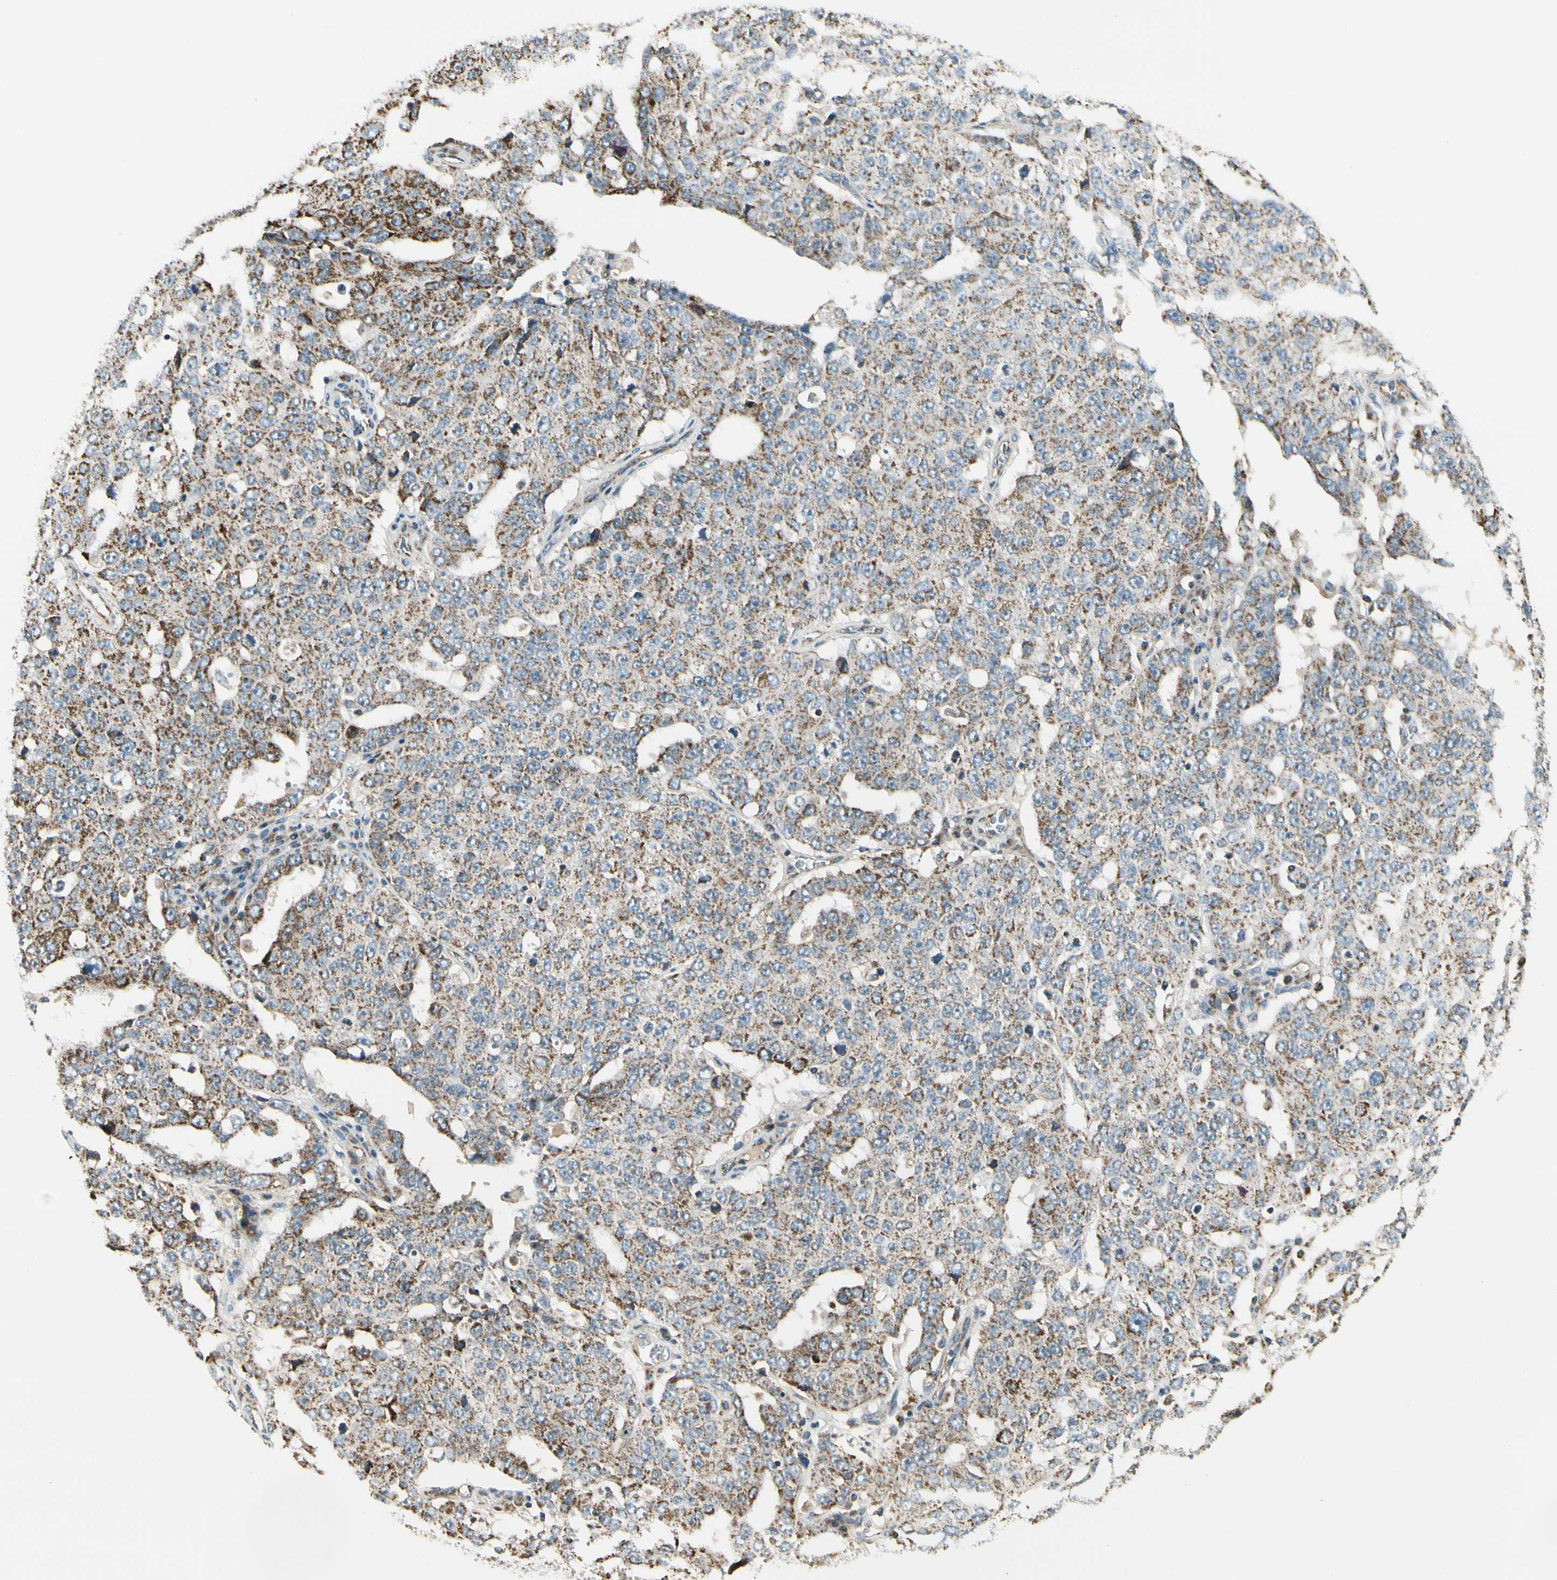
{"staining": {"intensity": "moderate", "quantity": "25%-75%", "location": "cytoplasmic/membranous"}, "tissue": "ovarian cancer", "cell_type": "Tumor cells", "image_type": "cancer", "snomed": [{"axis": "morphology", "description": "Carcinoma, endometroid"}, {"axis": "topography", "description": "Ovary"}], "caption": "A medium amount of moderate cytoplasmic/membranous positivity is present in about 25%-75% of tumor cells in endometroid carcinoma (ovarian) tissue.", "gene": "EPHB3", "patient": {"sex": "female", "age": 62}}